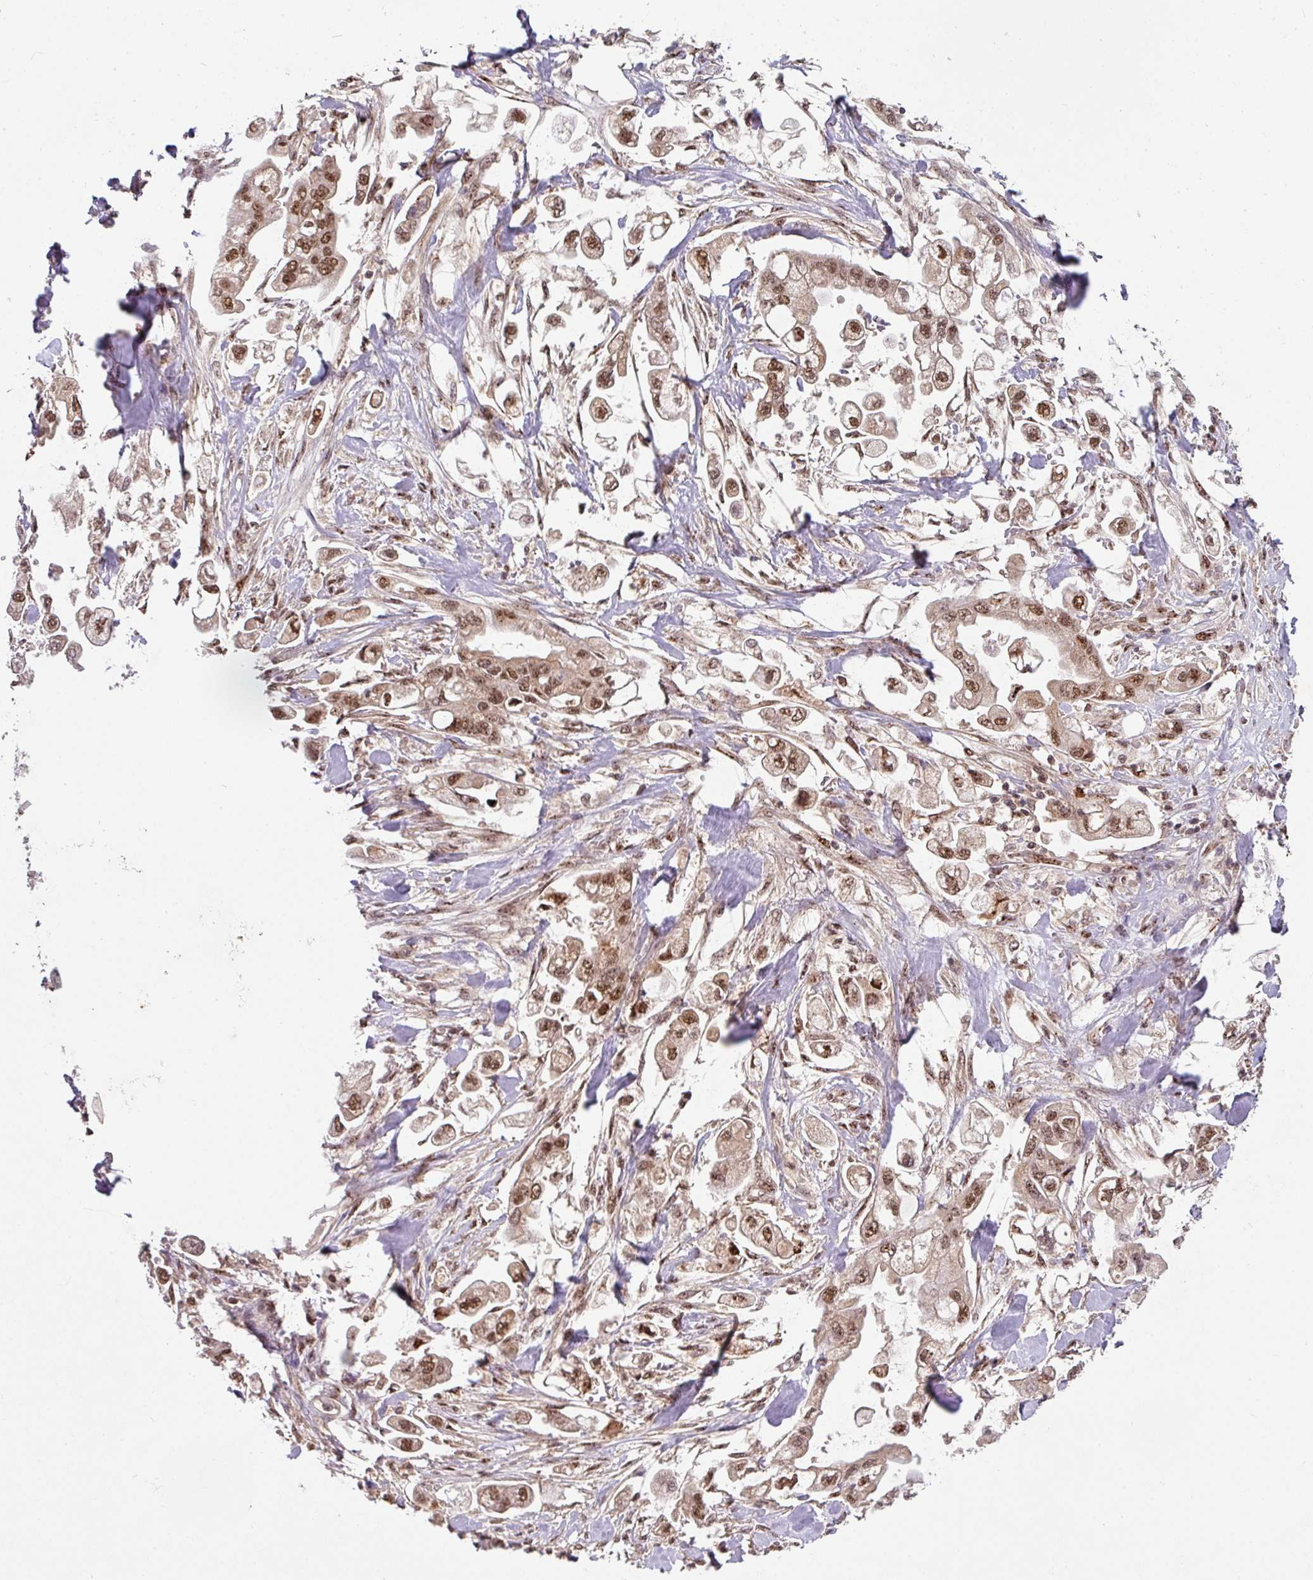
{"staining": {"intensity": "moderate", "quantity": ">75%", "location": "nuclear"}, "tissue": "stomach cancer", "cell_type": "Tumor cells", "image_type": "cancer", "snomed": [{"axis": "morphology", "description": "Adenocarcinoma, NOS"}, {"axis": "topography", "description": "Stomach"}], "caption": "Stomach cancer tissue reveals moderate nuclear positivity in approximately >75% of tumor cells The staining was performed using DAB, with brown indicating positive protein expression. Nuclei are stained blue with hematoxylin.", "gene": "RANBP9", "patient": {"sex": "male", "age": 62}}